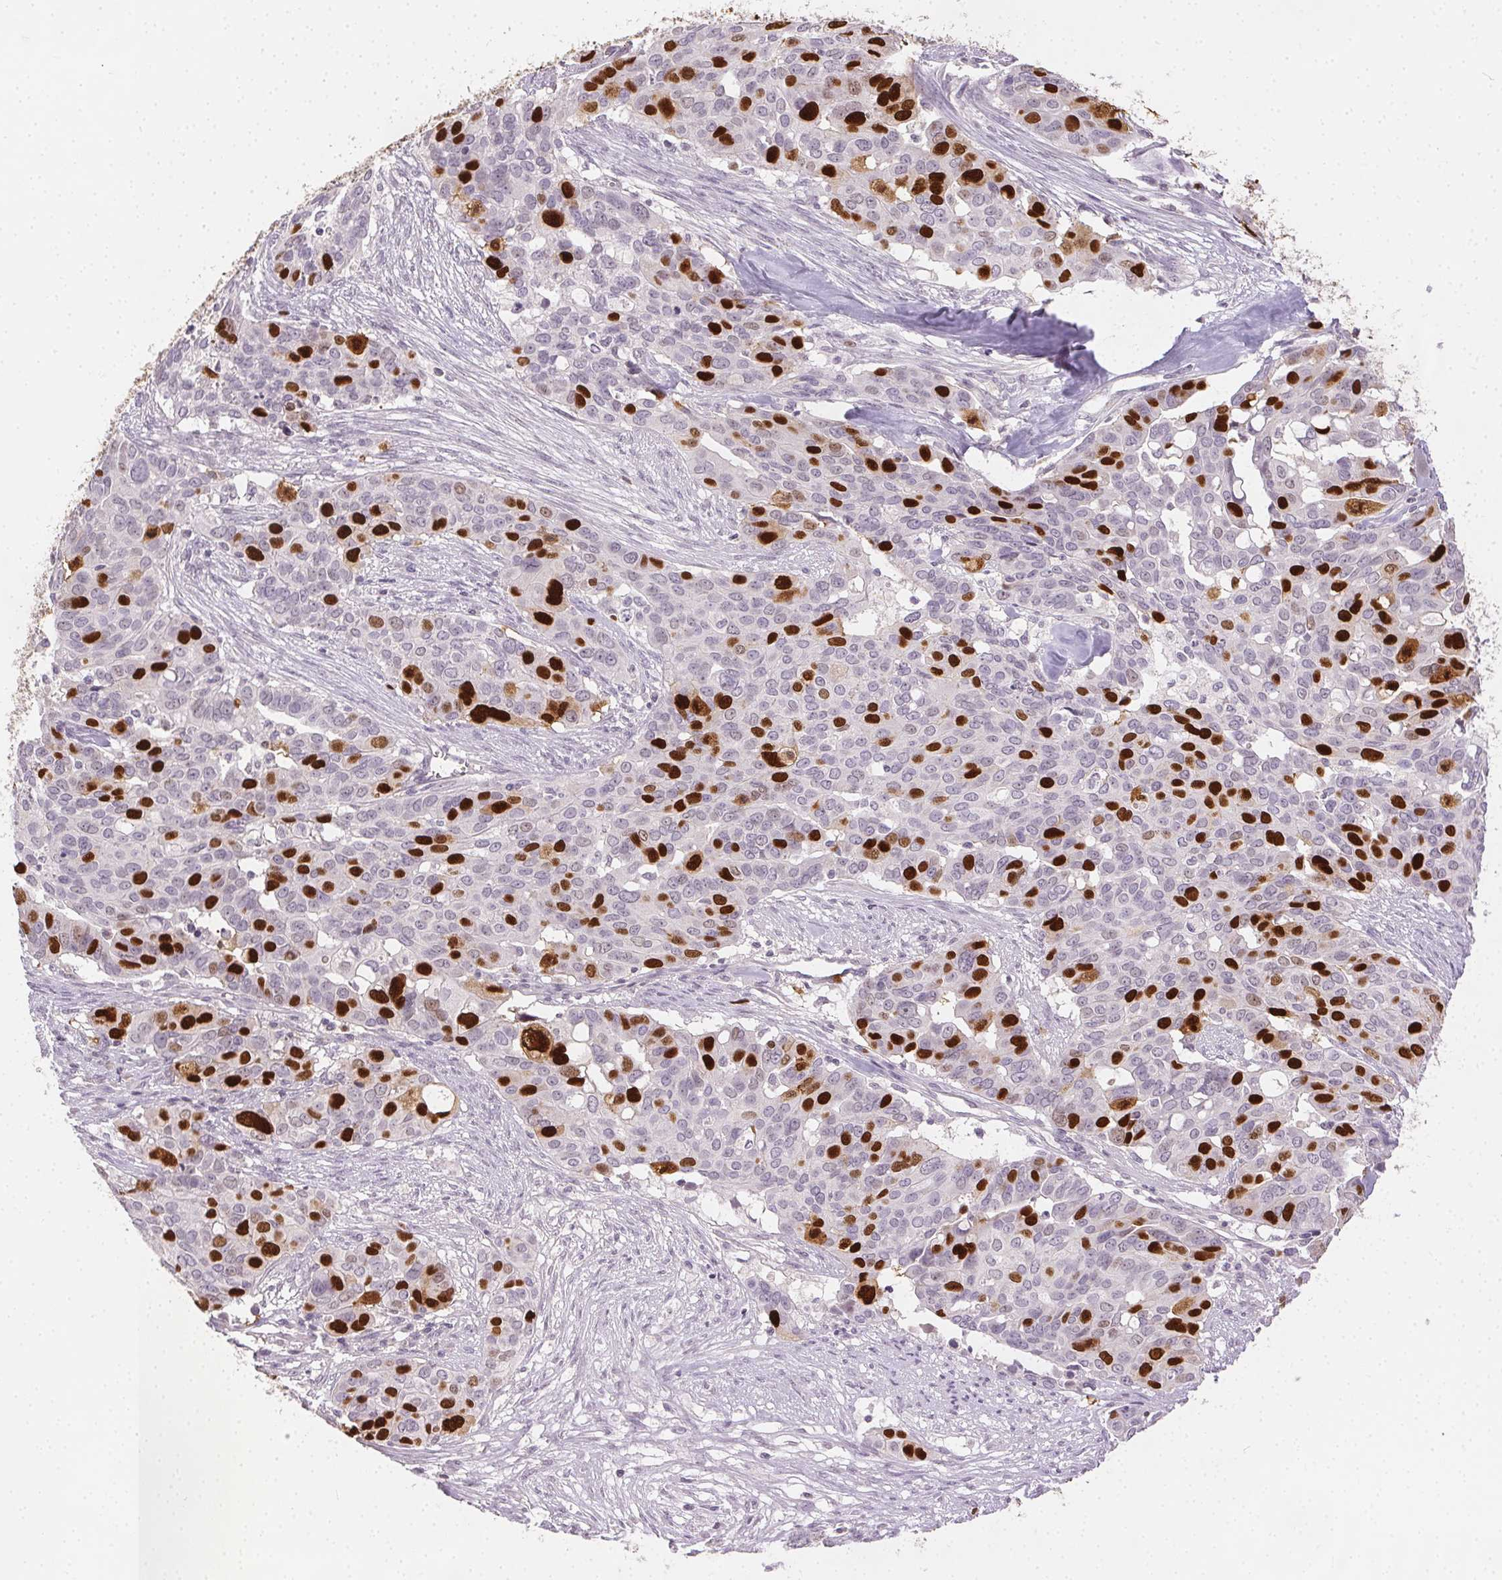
{"staining": {"intensity": "strong", "quantity": "25%-75%", "location": "nuclear"}, "tissue": "ovarian cancer", "cell_type": "Tumor cells", "image_type": "cancer", "snomed": [{"axis": "morphology", "description": "Carcinoma, endometroid"}, {"axis": "topography", "description": "Ovary"}], "caption": "IHC image of neoplastic tissue: human ovarian cancer stained using immunohistochemistry exhibits high levels of strong protein expression localized specifically in the nuclear of tumor cells, appearing as a nuclear brown color.", "gene": "ANLN", "patient": {"sex": "female", "age": 78}}